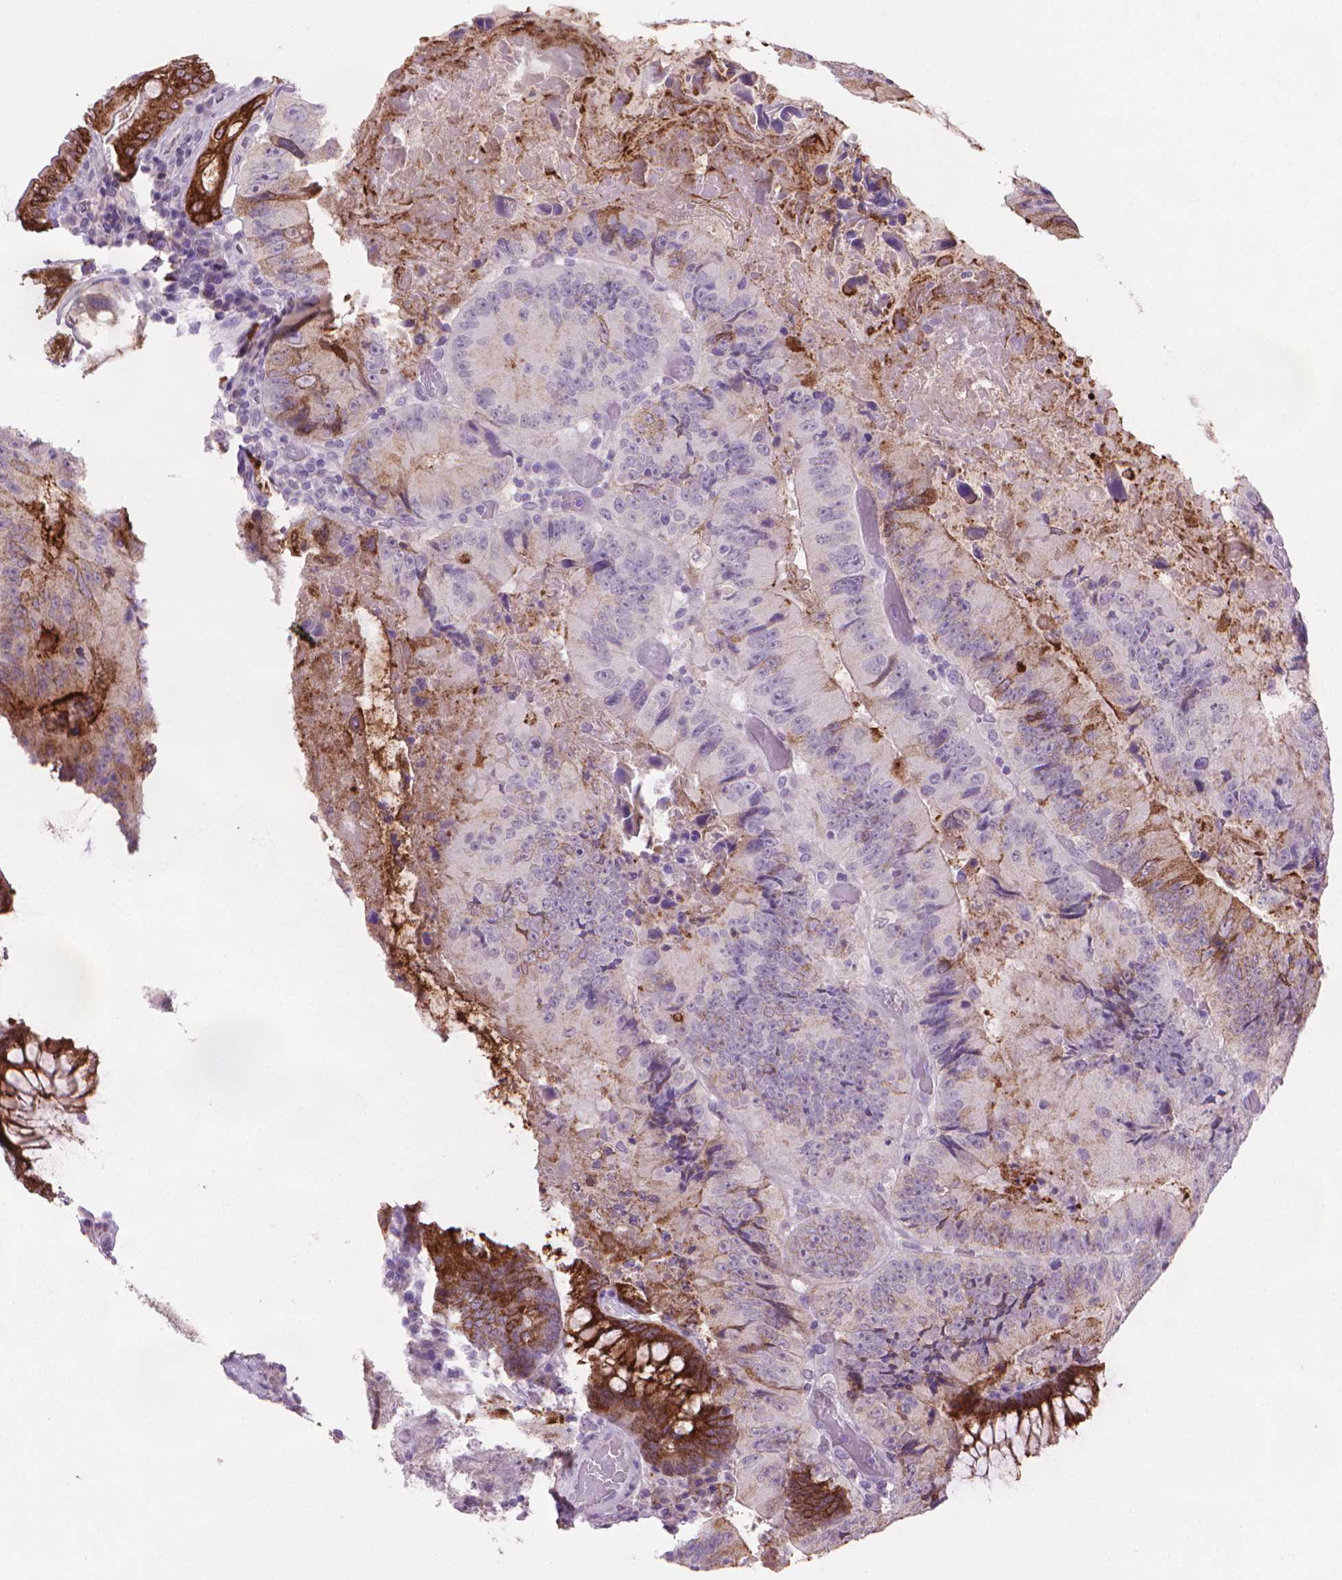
{"staining": {"intensity": "moderate", "quantity": "25%-75%", "location": "cytoplasmic/membranous"}, "tissue": "colorectal cancer", "cell_type": "Tumor cells", "image_type": "cancer", "snomed": [{"axis": "morphology", "description": "Adenocarcinoma, NOS"}, {"axis": "topography", "description": "Colon"}], "caption": "IHC histopathology image of neoplastic tissue: colorectal cancer (adenocarcinoma) stained using immunohistochemistry demonstrates medium levels of moderate protein expression localized specifically in the cytoplasmic/membranous of tumor cells, appearing as a cytoplasmic/membranous brown color.", "gene": "MUC1", "patient": {"sex": "female", "age": 86}}